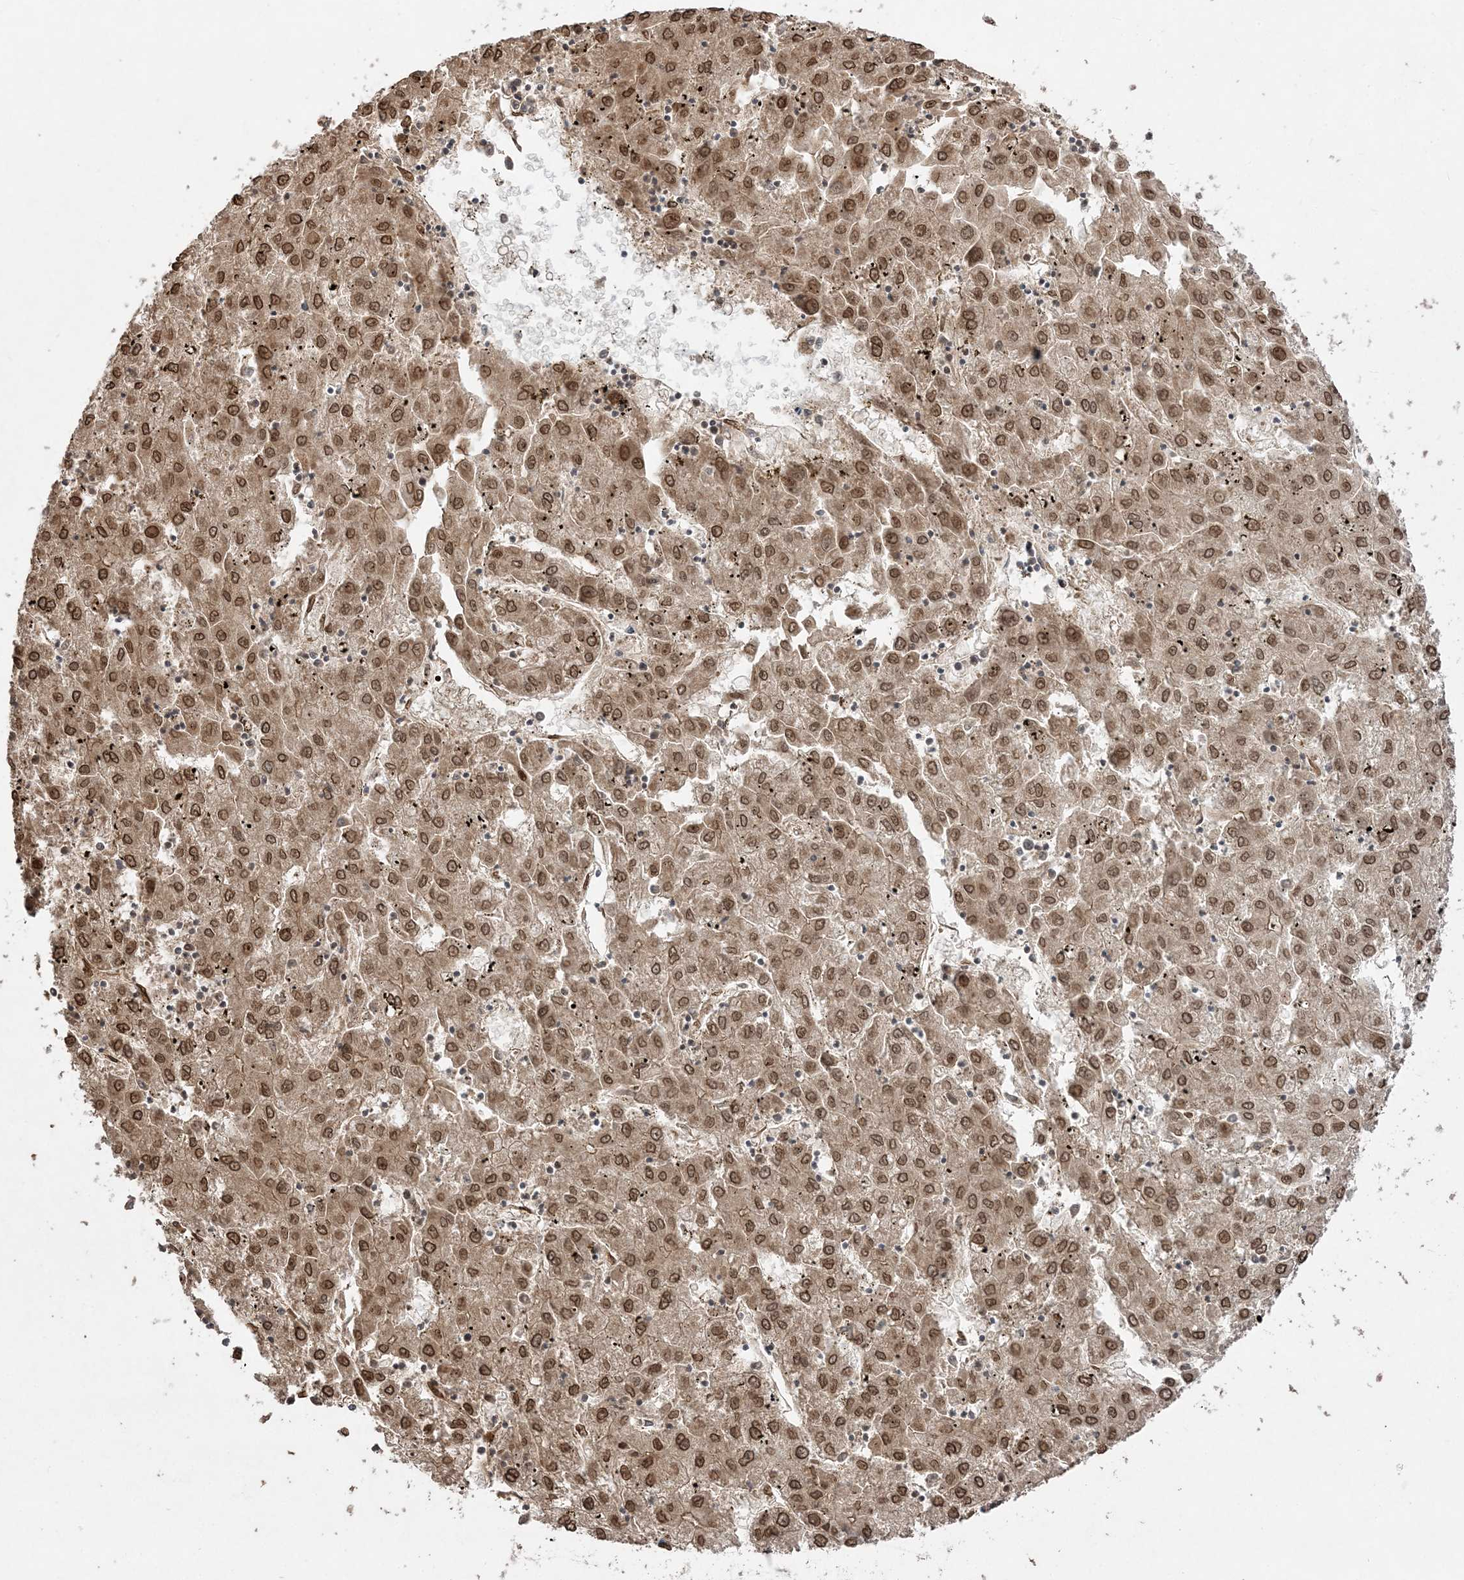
{"staining": {"intensity": "moderate", "quantity": ">75%", "location": "cytoplasmic/membranous,nuclear"}, "tissue": "liver cancer", "cell_type": "Tumor cells", "image_type": "cancer", "snomed": [{"axis": "morphology", "description": "Carcinoma, Hepatocellular, NOS"}, {"axis": "topography", "description": "Liver"}], "caption": "Approximately >75% of tumor cells in human hepatocellular carcinoma (liver) exhibit moderate cytoplasmic/membranous and nuclear protein positivity as visualized by brown immunohistochemical staining.", "gene": "ETAA1", "patient": {"sex": "male", "age": 72}}